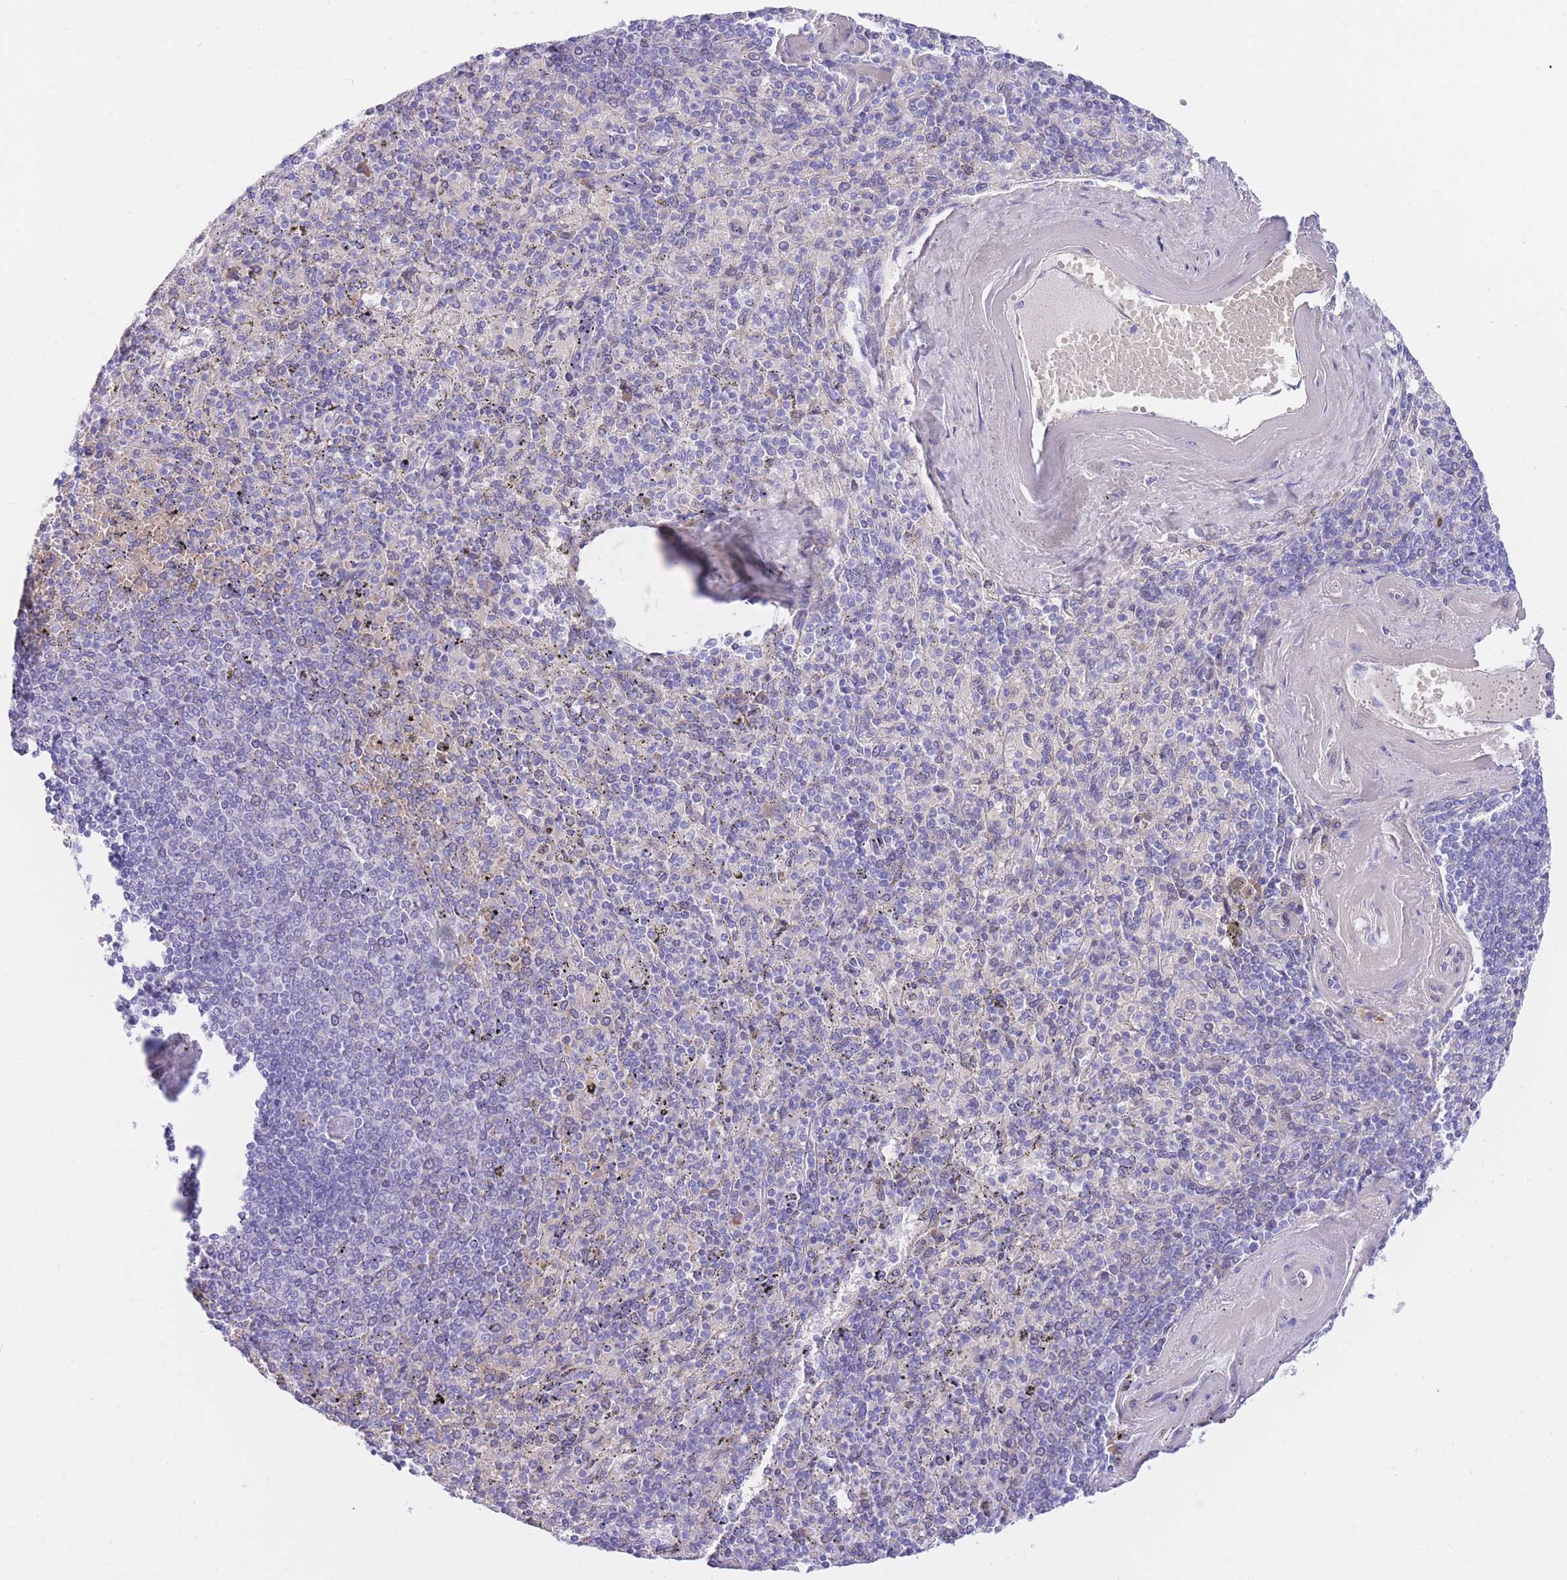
{"staining": {"intensity": "negative", "quantity": "none", "location": "none"}, "tissue": "spleen", "cell_type": "Cells in red pulp", "image_type": "normal", "snomed": [{"axis": "morphology", "description": "Normal tissue, NOS"}, {"axis": "topography", "description": "Spleen"}], "caption": "IHC histopathology image of benign spleen: human spleen stained with DAB shows no significant protein positivity in cells in red pulp.", "gene": "SSUH2", "patient": {"sex": "male", "age": 82}}